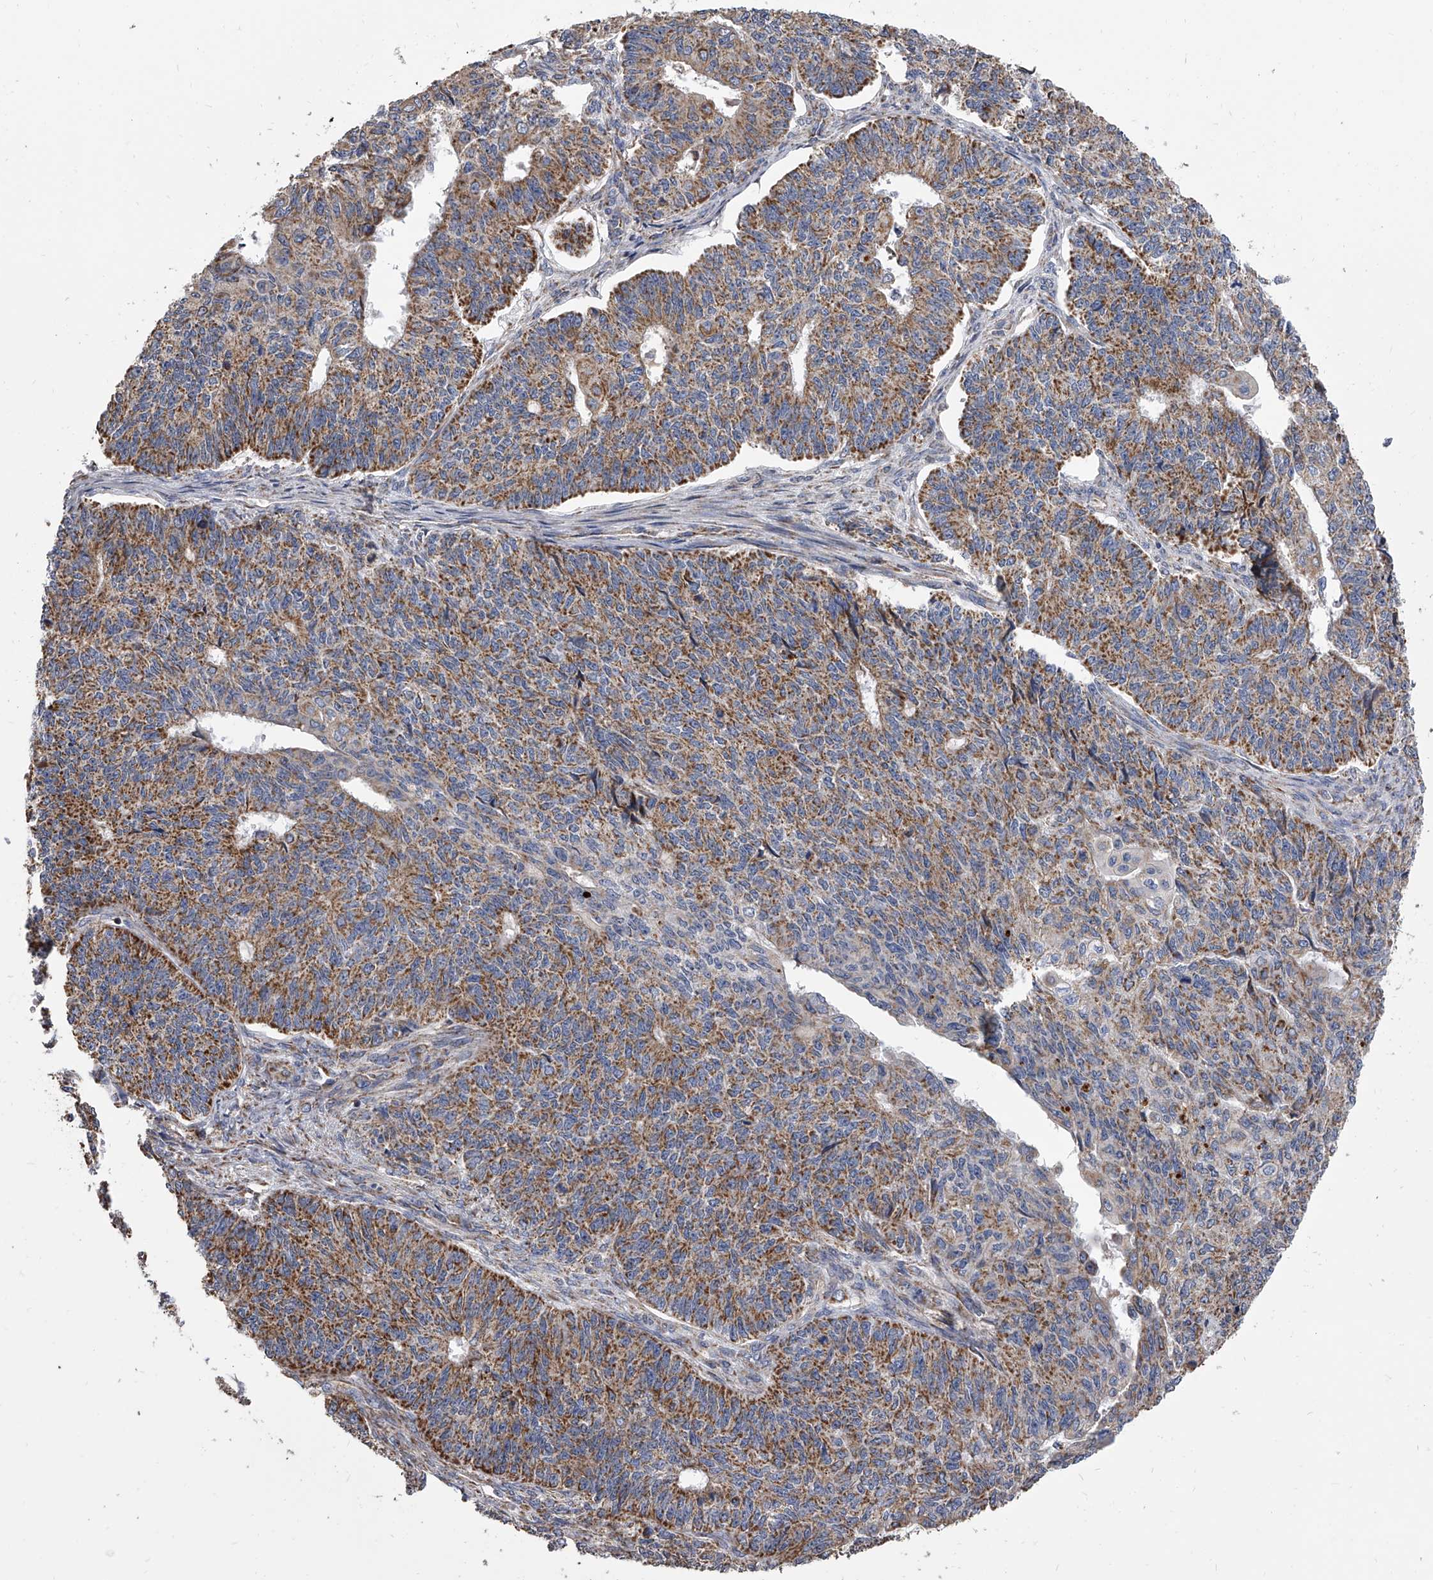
{"staining": {"intensity": "moderate", "quantity": ">75%", "location": "cytoplasmic/membranous"}, "tissue": "endometrial cancer", "cell_type": "Tumor cells", "image_type": "cancer", "snomed": [{"axis": "morphology", "description": "Adenocarcinoma, NOS"}, {"axis": "topography", "description": "Endometrium"}], "caption": "The histopathology image displays a brown stain indicating the presence of a protein in the cytoplasmic/membranous of tumor cells in endometrial cancer (adenocarcinoma).", "gene": "MRPL28", "patient": {"sex": "female", "age": 32}}